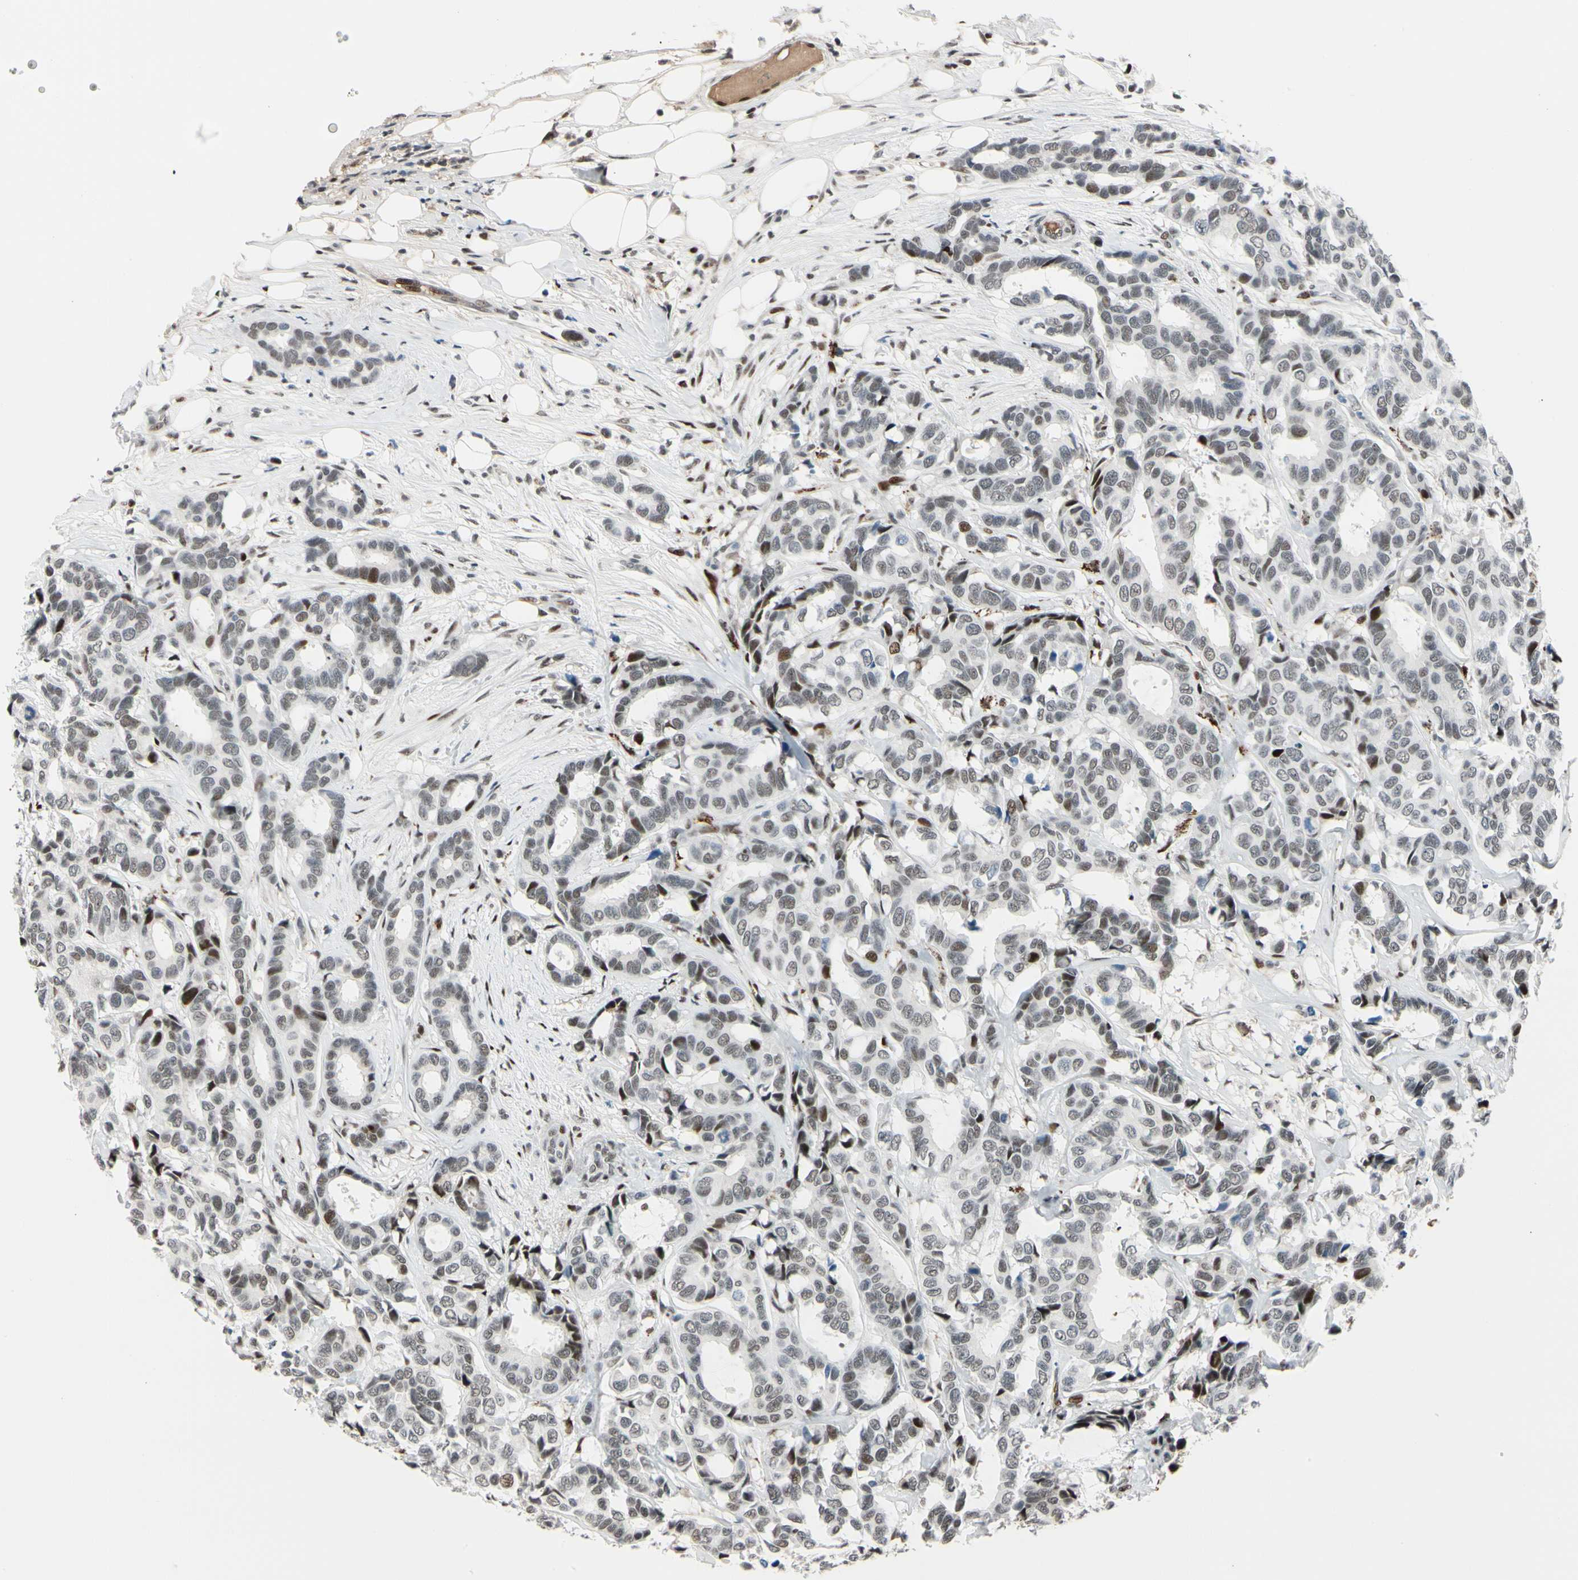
{"staining": {"intensity": "weak", "quantity": ">75%", "location": "nuclear"}, "tissue": "breast cancer", "cell_type": "Tumor cells", "image_type": "cancer", "snomed": [{"axis": "morphology", "description": "Duct carcinoma"}, {"axis": "topography", "description": "Breast"}], "caption": "This photomicrograph reveals IHC staining of breast cancer (intraductal carcinoma), with low weak nuclear positivity in about >75% of tumor cells.", "gene": "FOXO3", "patient": {"sex": "female", "age": 87}}